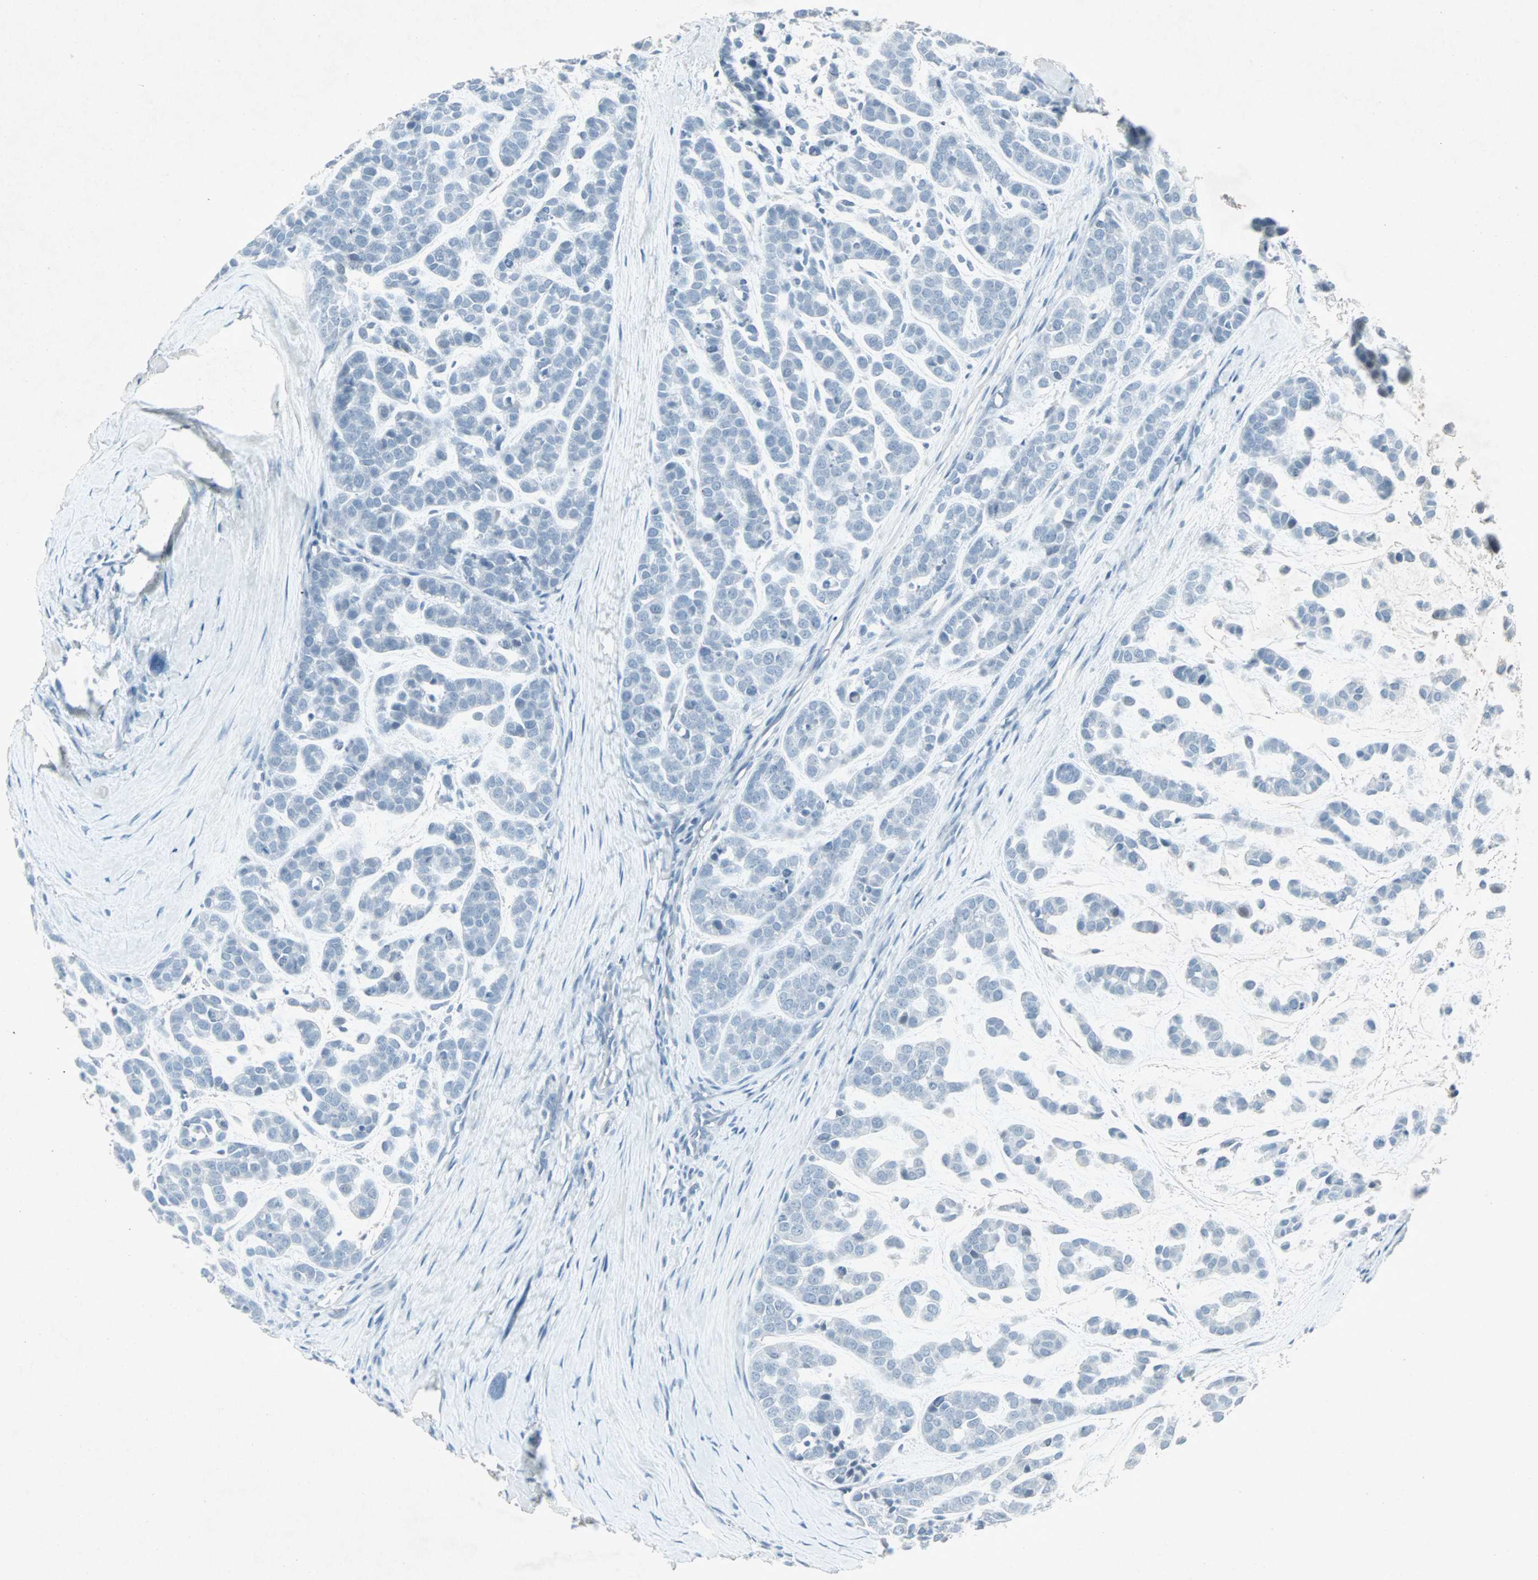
{"staining": {"intensity": "negative", "quantity": "none", "location": "none"}, "tissue": "head and neck cancer", "cell_type": "Tumor cells", "image_type": "cancer", "snomed": [{"axis": "morphology", "description": "Adenocarcinoma, NOS"}, {"axis": "morphology", "description": "Adenoma, NOS"}, {"axis": "topography", "description": "Head-Neck"}], "caption": "High power microscopy histopathology image of an IHC image of head and neck cancer, revealing no significant expression in tumor cells. The staining was performed using DAB (3,3'-diaminobenzidine) to visualize the protein expression in brown, while the nuclei were stained in blue with hematoxylin (Magnification: 20x).", "gene": "LANCL3", "patient": {"sex": "female", "age": 55}}